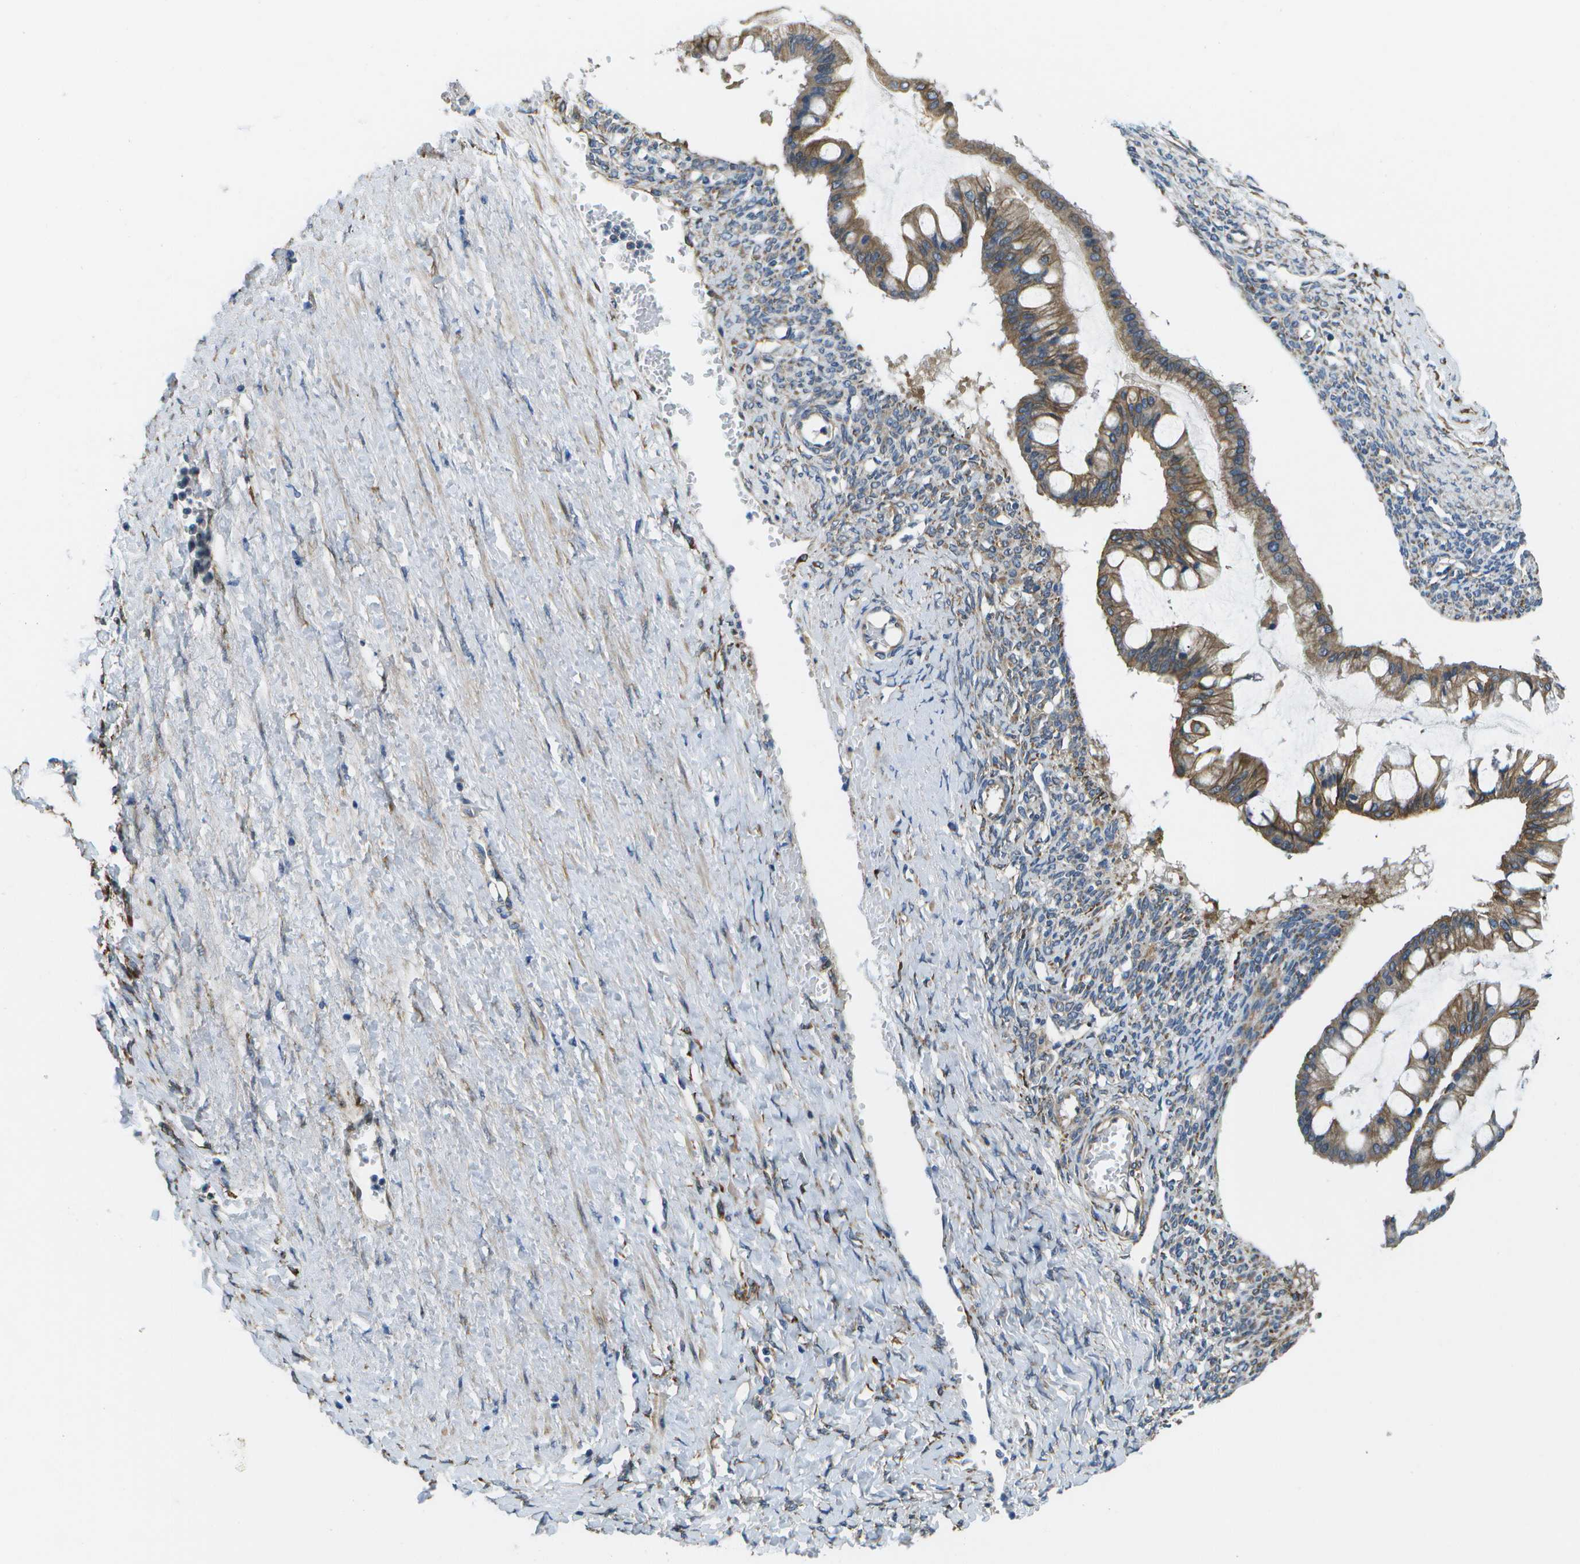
{"staining": {"intensity": "moderate", "quantity": "25%-75%", "location": "cytoplasmic/membranous"}, "tissue": "ovarian cancer", "cell_type": "Tumor cells", "image_type": "cancer", "snomed": [{"axis": "morphology", "description": "Cystadenocarcinoma, mucinous, NOS"}, {"axis": "topography", "description": "Ovary"}], "caption": "Immunohistochemistry (IHC) staining of ovarian cancer, which reveals medium levels of moderate cytoplasmic/membranous expression in approximately 25%-75% of tumor cells indicating moderate cytoplasmic/membranous protein expression. The staining was performed using DAB (brown) for protein detection and nuclei were counterstained in hematoxylin (blue).", "gene": "P3H1", "patient": {"sex": "female", "age": 73}}